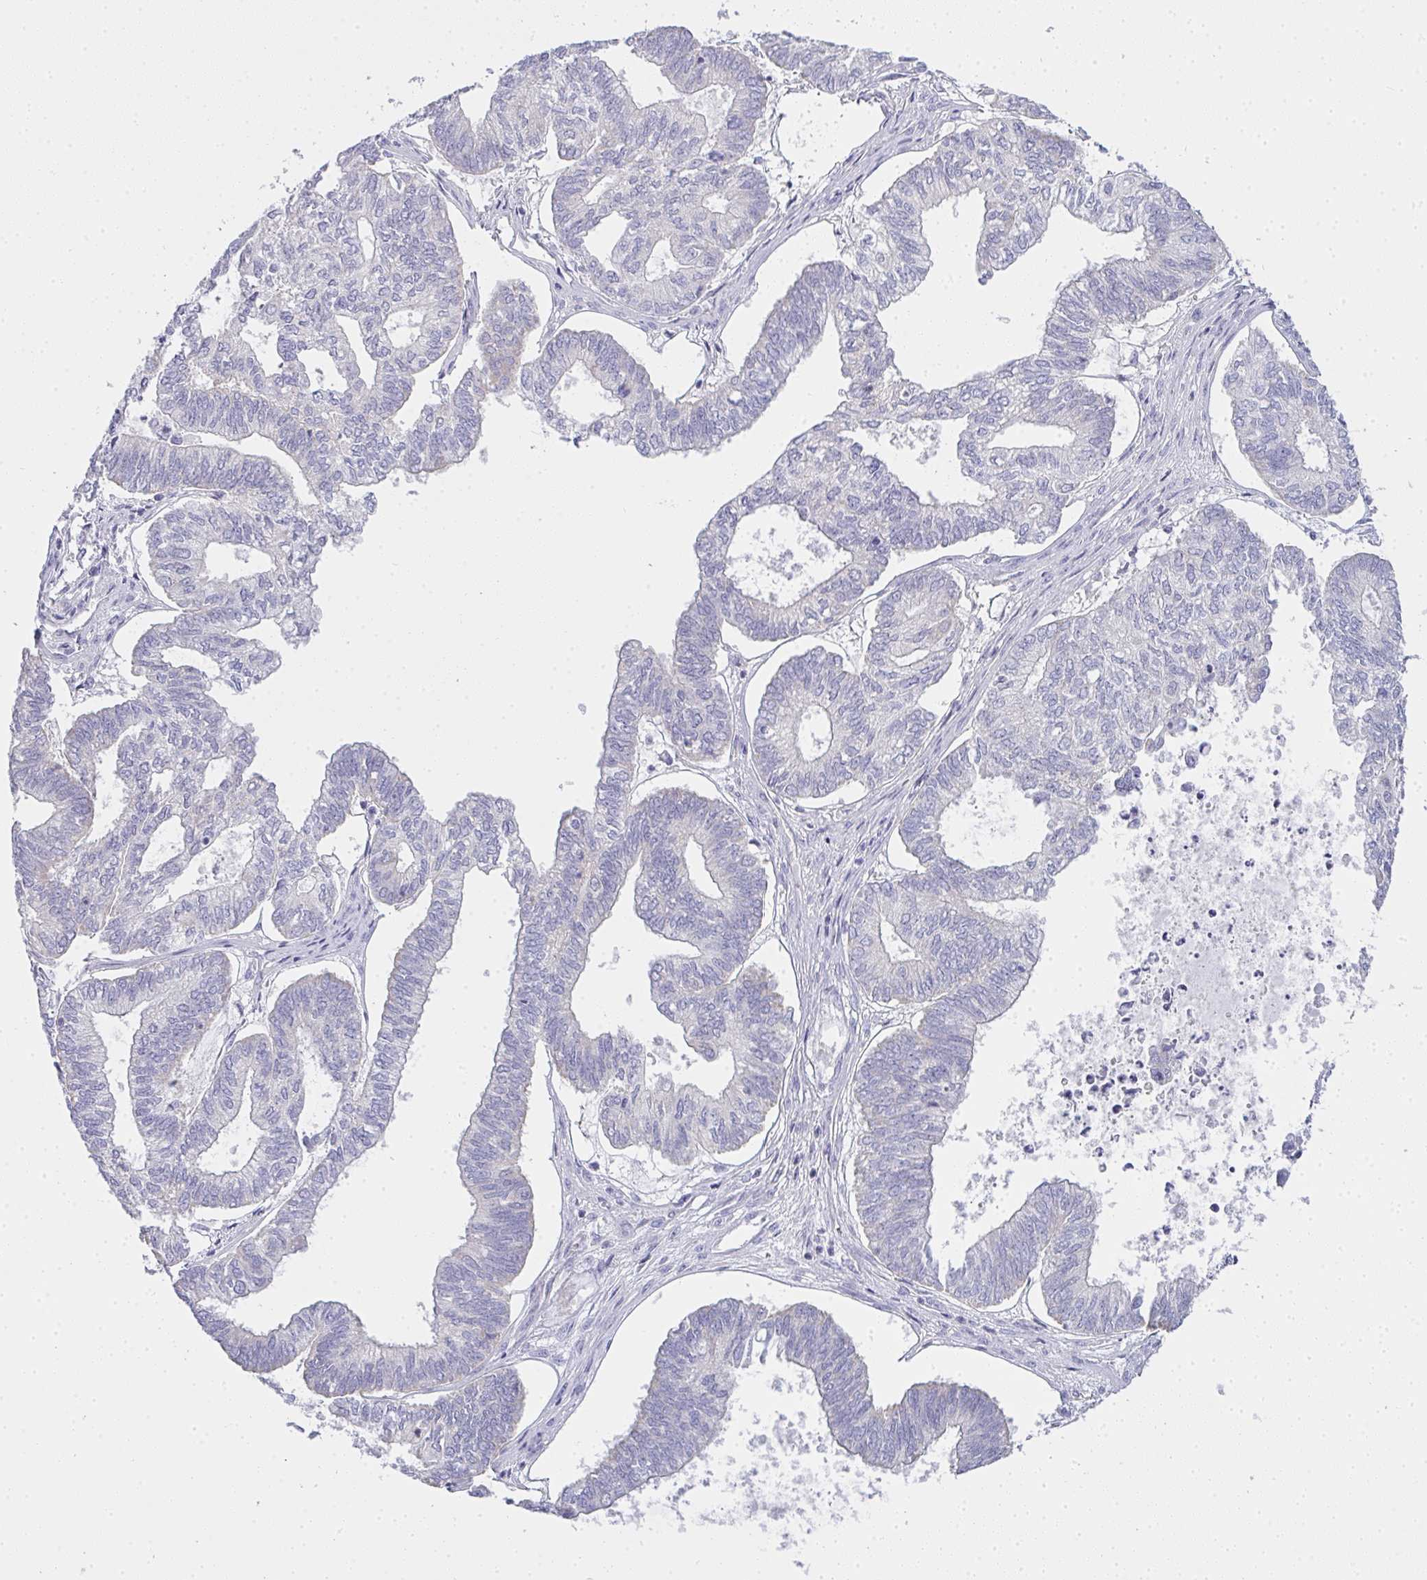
{"staining": {"intensity": "negative", "quantity": "none", "location": "none"}, "tissue": "ovarian cancer", "cell_type": "Tumor cells", "image_type": "cancer", "snomed": [{"axis": "morphology", "description": "Carcinoma, endometroid"}, {"axis": "topography", "description": "Ovary"}], "caption": "A high-resolution photomicrograph shows immunohistochemistry staining of ovarian cancer (endometroid carcinoma), which demonstrates no significant staining in tumor cells.", "gene": "GSDMB", "patient": {"sex": "female", "age": 64}}